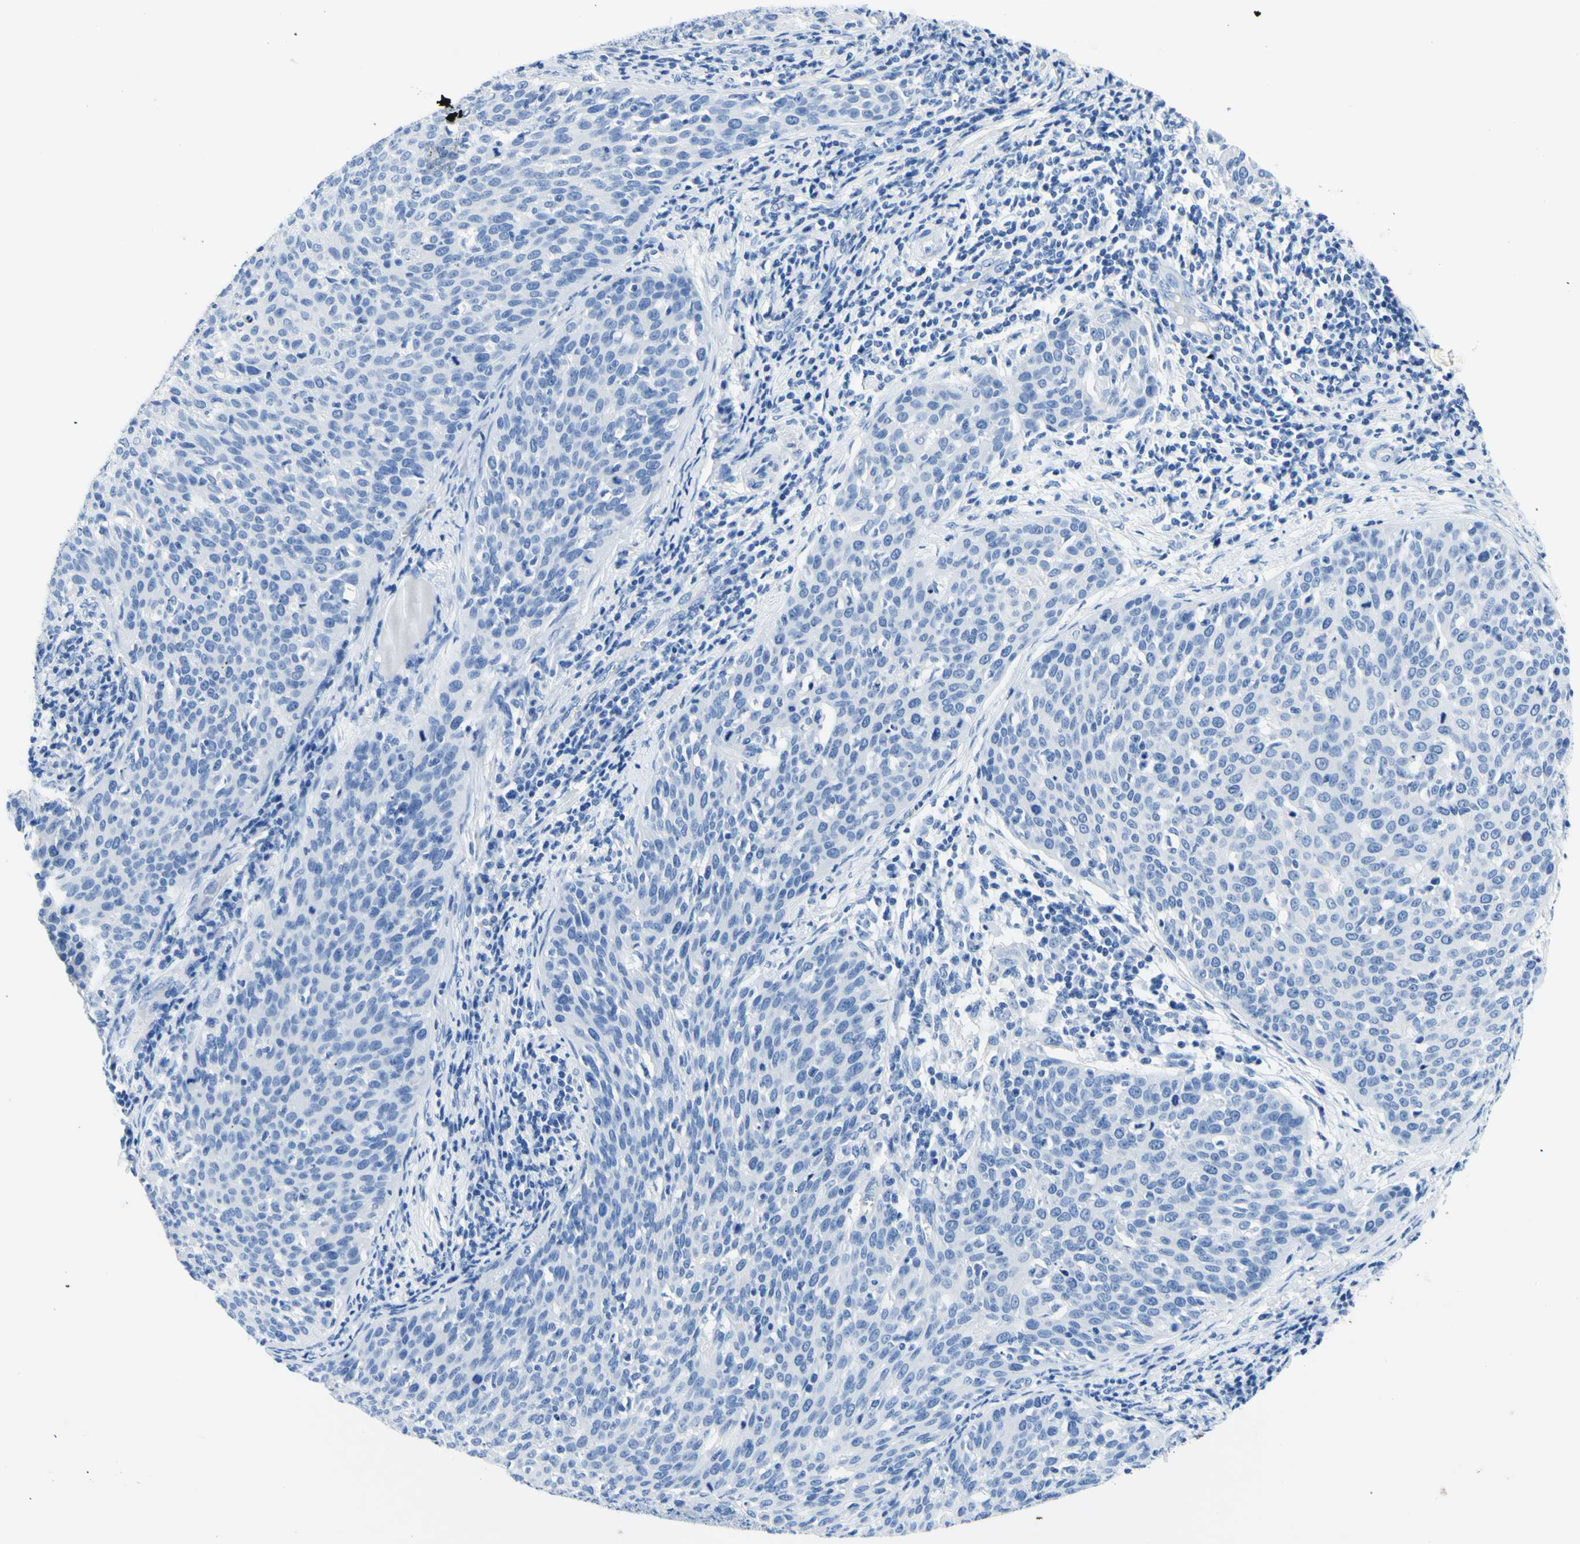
{"staining": {"intensity": "negative", "quantity": "none", "location": "none"}, "tissue": "cervical cancer", "cell_type": "Tumor cells", "image_type": "cancer", "snomed": [{"axis": "morphology", "description": "Squamous cell carcinoma, NOS"}, {"axis": "topography", "description": "Cervix"}], "caption": "Immunohistochemical staining of human squamous cell carcinoma (cervical) exhibits no significant positivity in tumor cells.", "gene": "MYH2", "patient": {"sex": "female", "age": 38}}